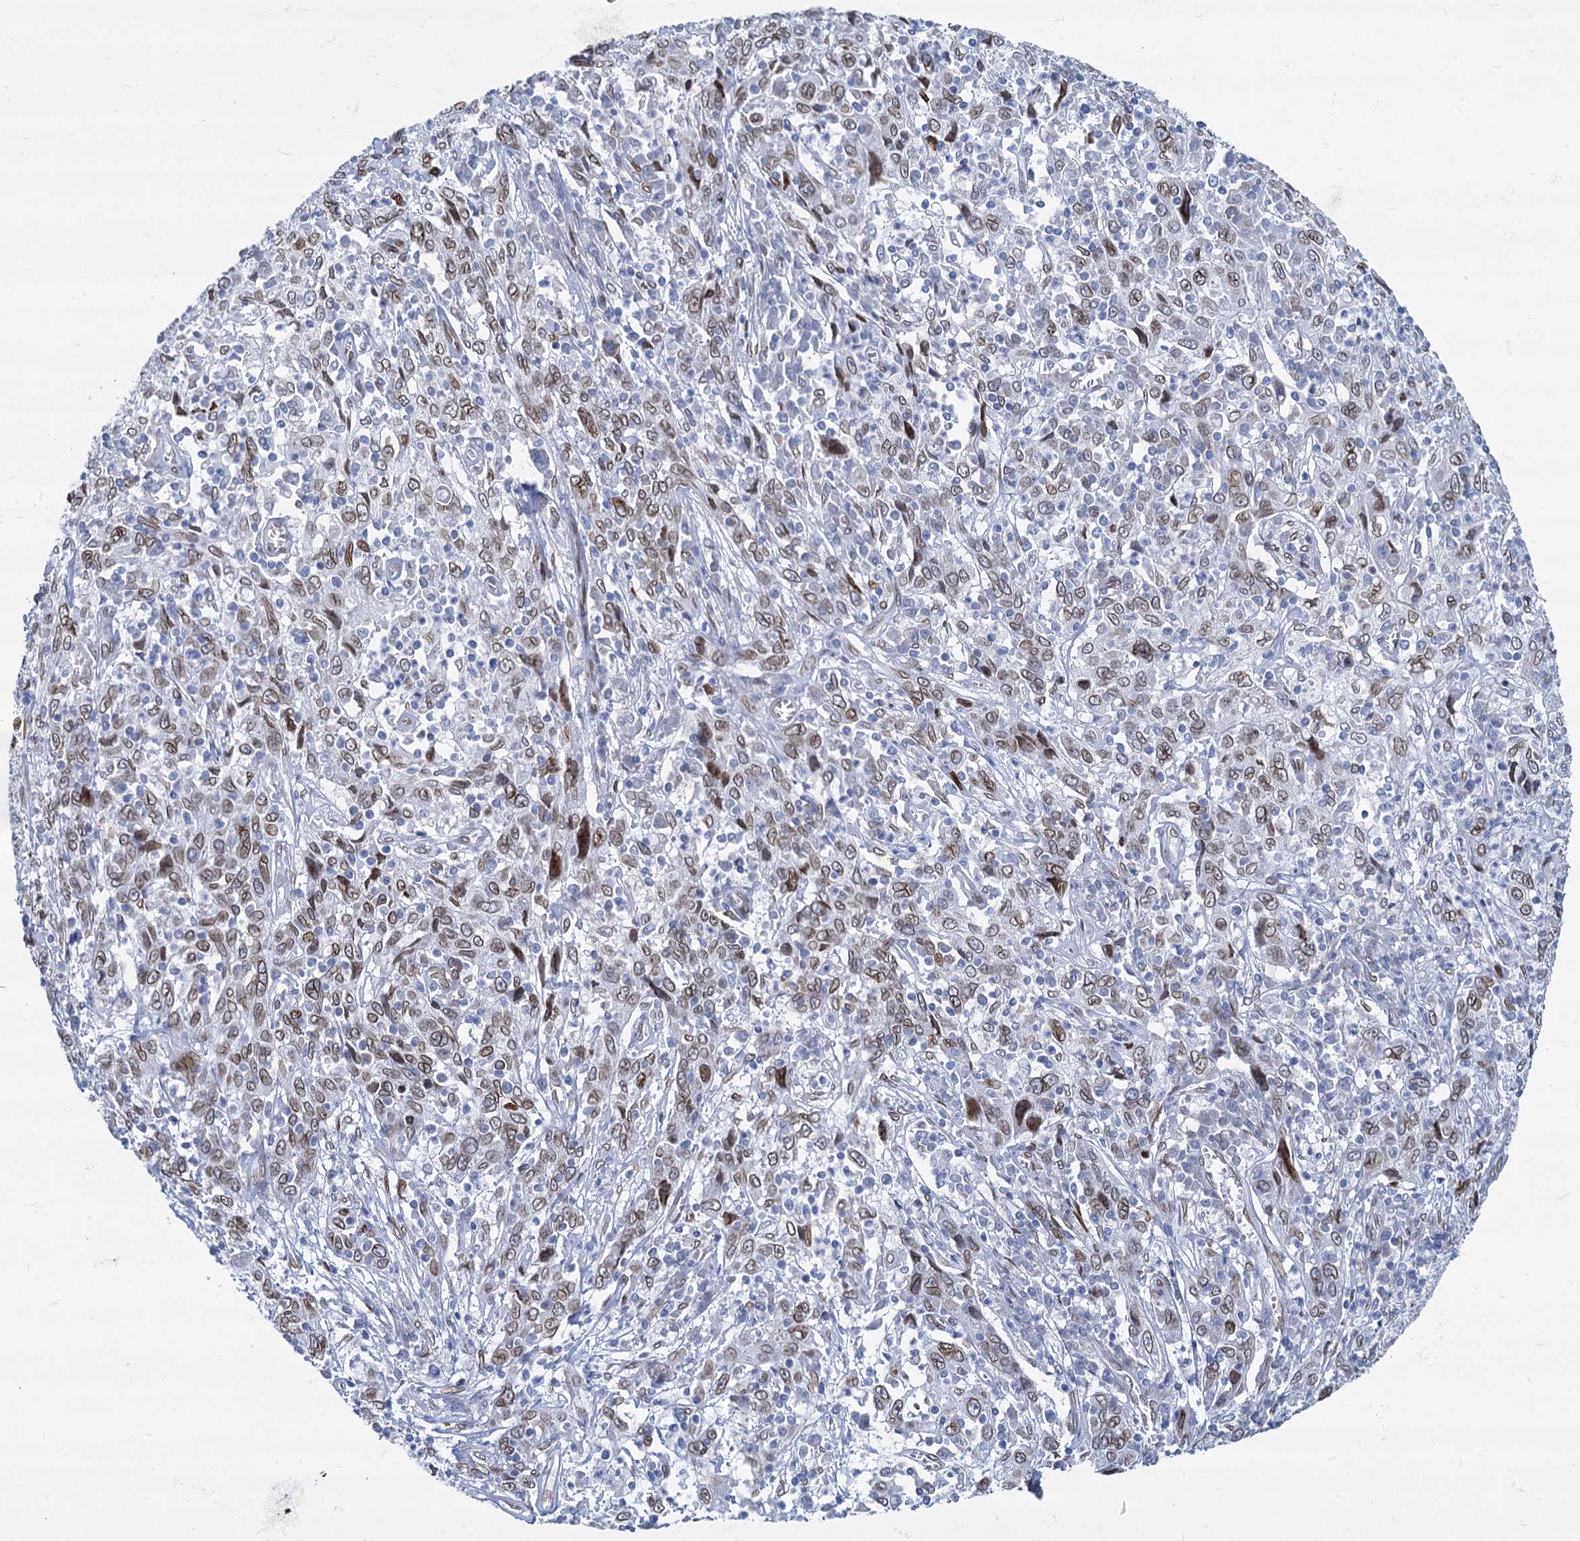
{"staining": {"intensity": "moderate", "quantity": ">75%", "location": "cytoplasmic/membranous,nuclear"}, "tissue": "cervical cancer", "cell_type": "Tumor cells", "image_type": "cancer", "snomed": [{"axis": "morphology", "description": "Squamous cell carcinoma, NOS"}, {"axis": "topography", "description": "Cervix"}], "caption": "Immunohistochemical staining of cervical cancer (squamous cell carcinoma) shows medium levels of moderate cytoplasmic/membranous and nuclear protein positivity in about >75% of tumor cells.", "gene": "PRSS35", "patient": {"sex": "female", "age": 46}}